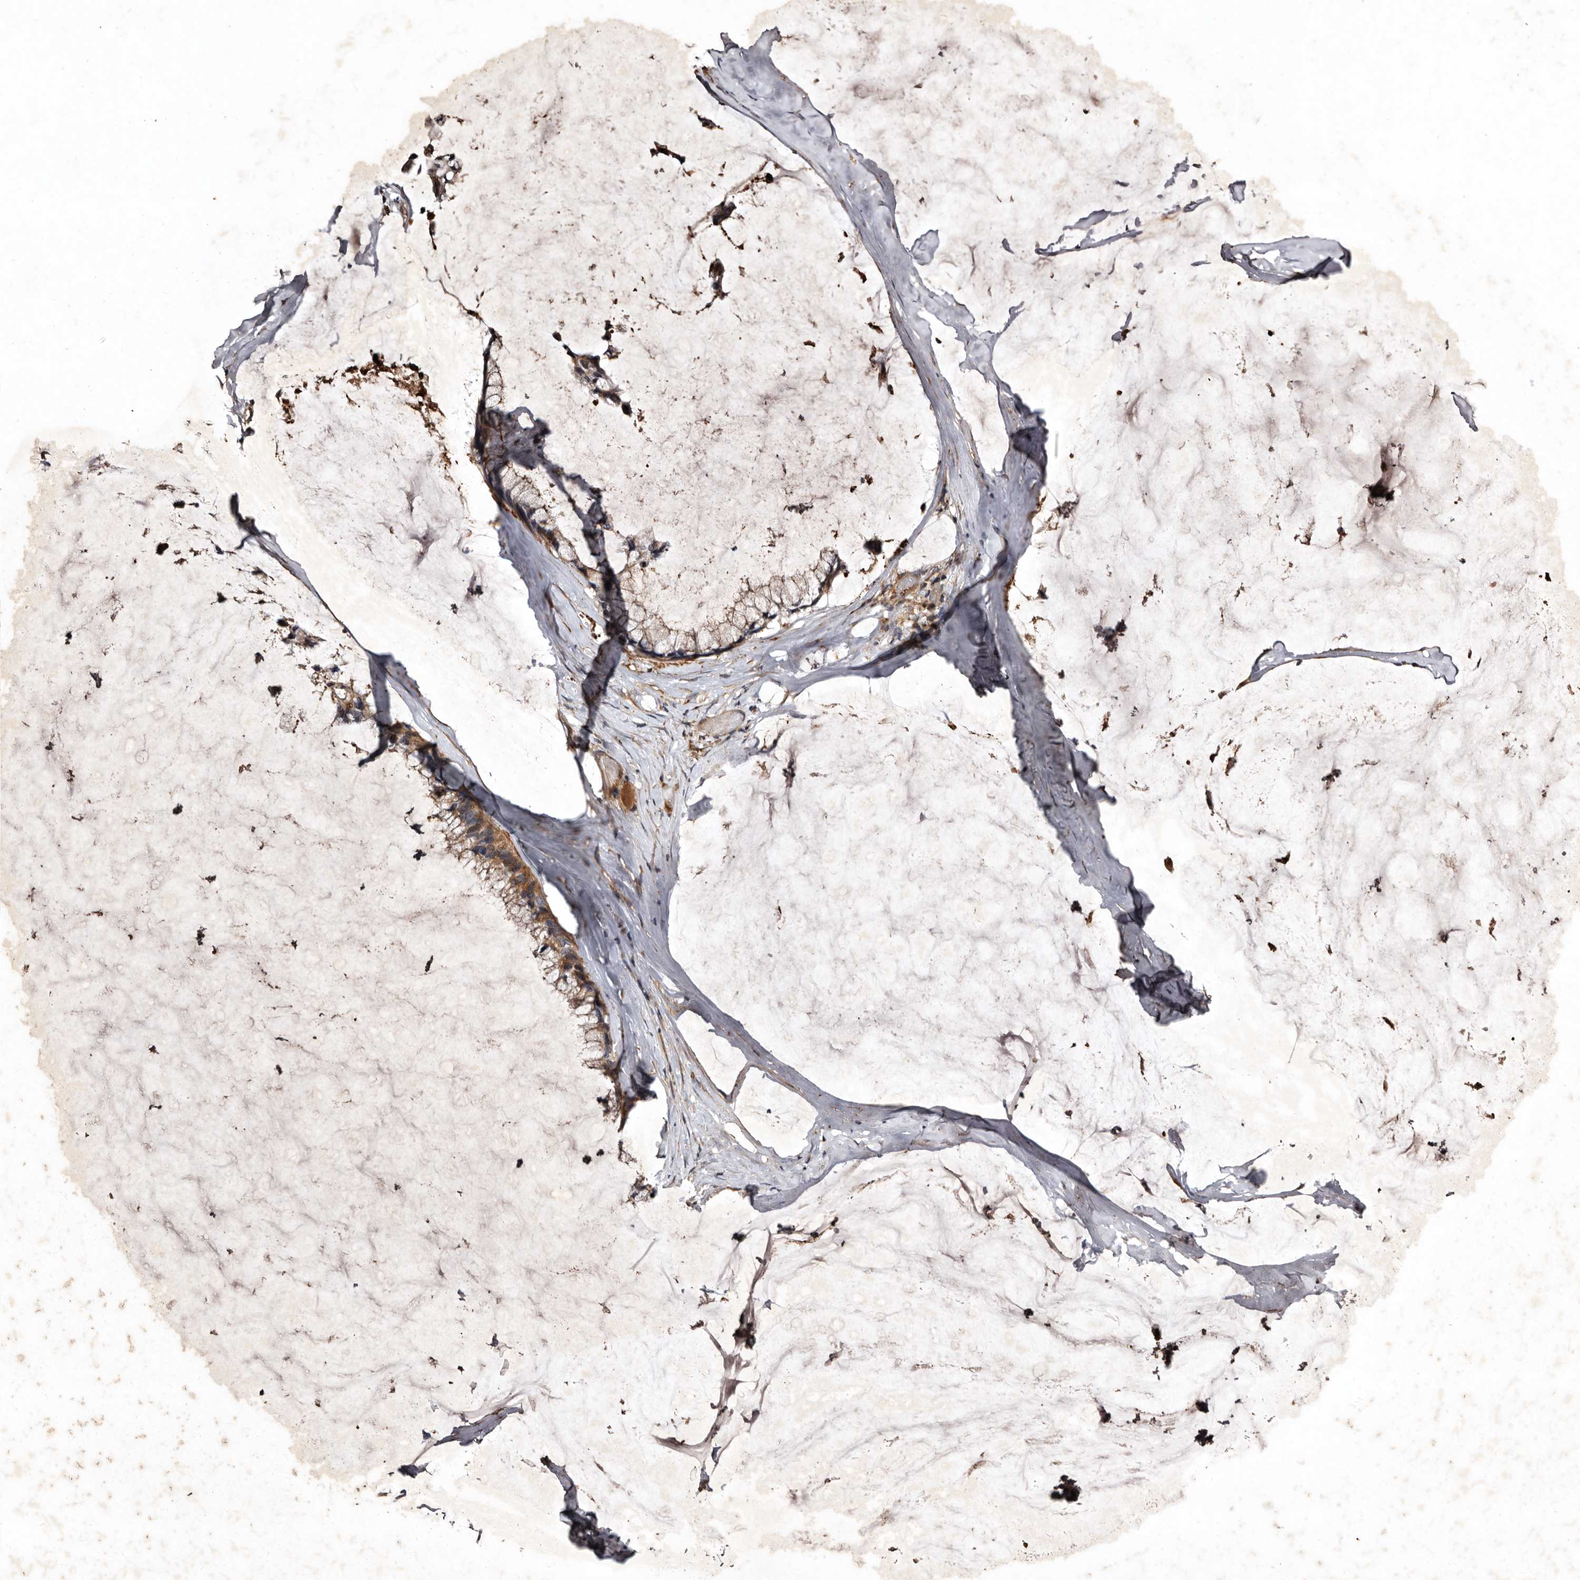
{"staining": {"intensity": "moderate", "quantity": "25%-75%", "location": "cytoplasmic/membranous"}, "tissue": "ovarian cancer", "cell_type": "Tumor cells", "image_type": "cancer", "snomed": [{"axis": "morphology", "description": "Cystadenocarcinoma, mucinous, NOS"}, {"axis": "topography", "description": "Ovary"}], "caption": "Protein staining exhibits moderate cytoplasmic/membranous expression in approximately 25%-75% of tumor cells in ovarian cancer (mucinous cystadenocarcinoma).", "gene": "PRKD3", "patient": {"sex": "female", "age": 39}}